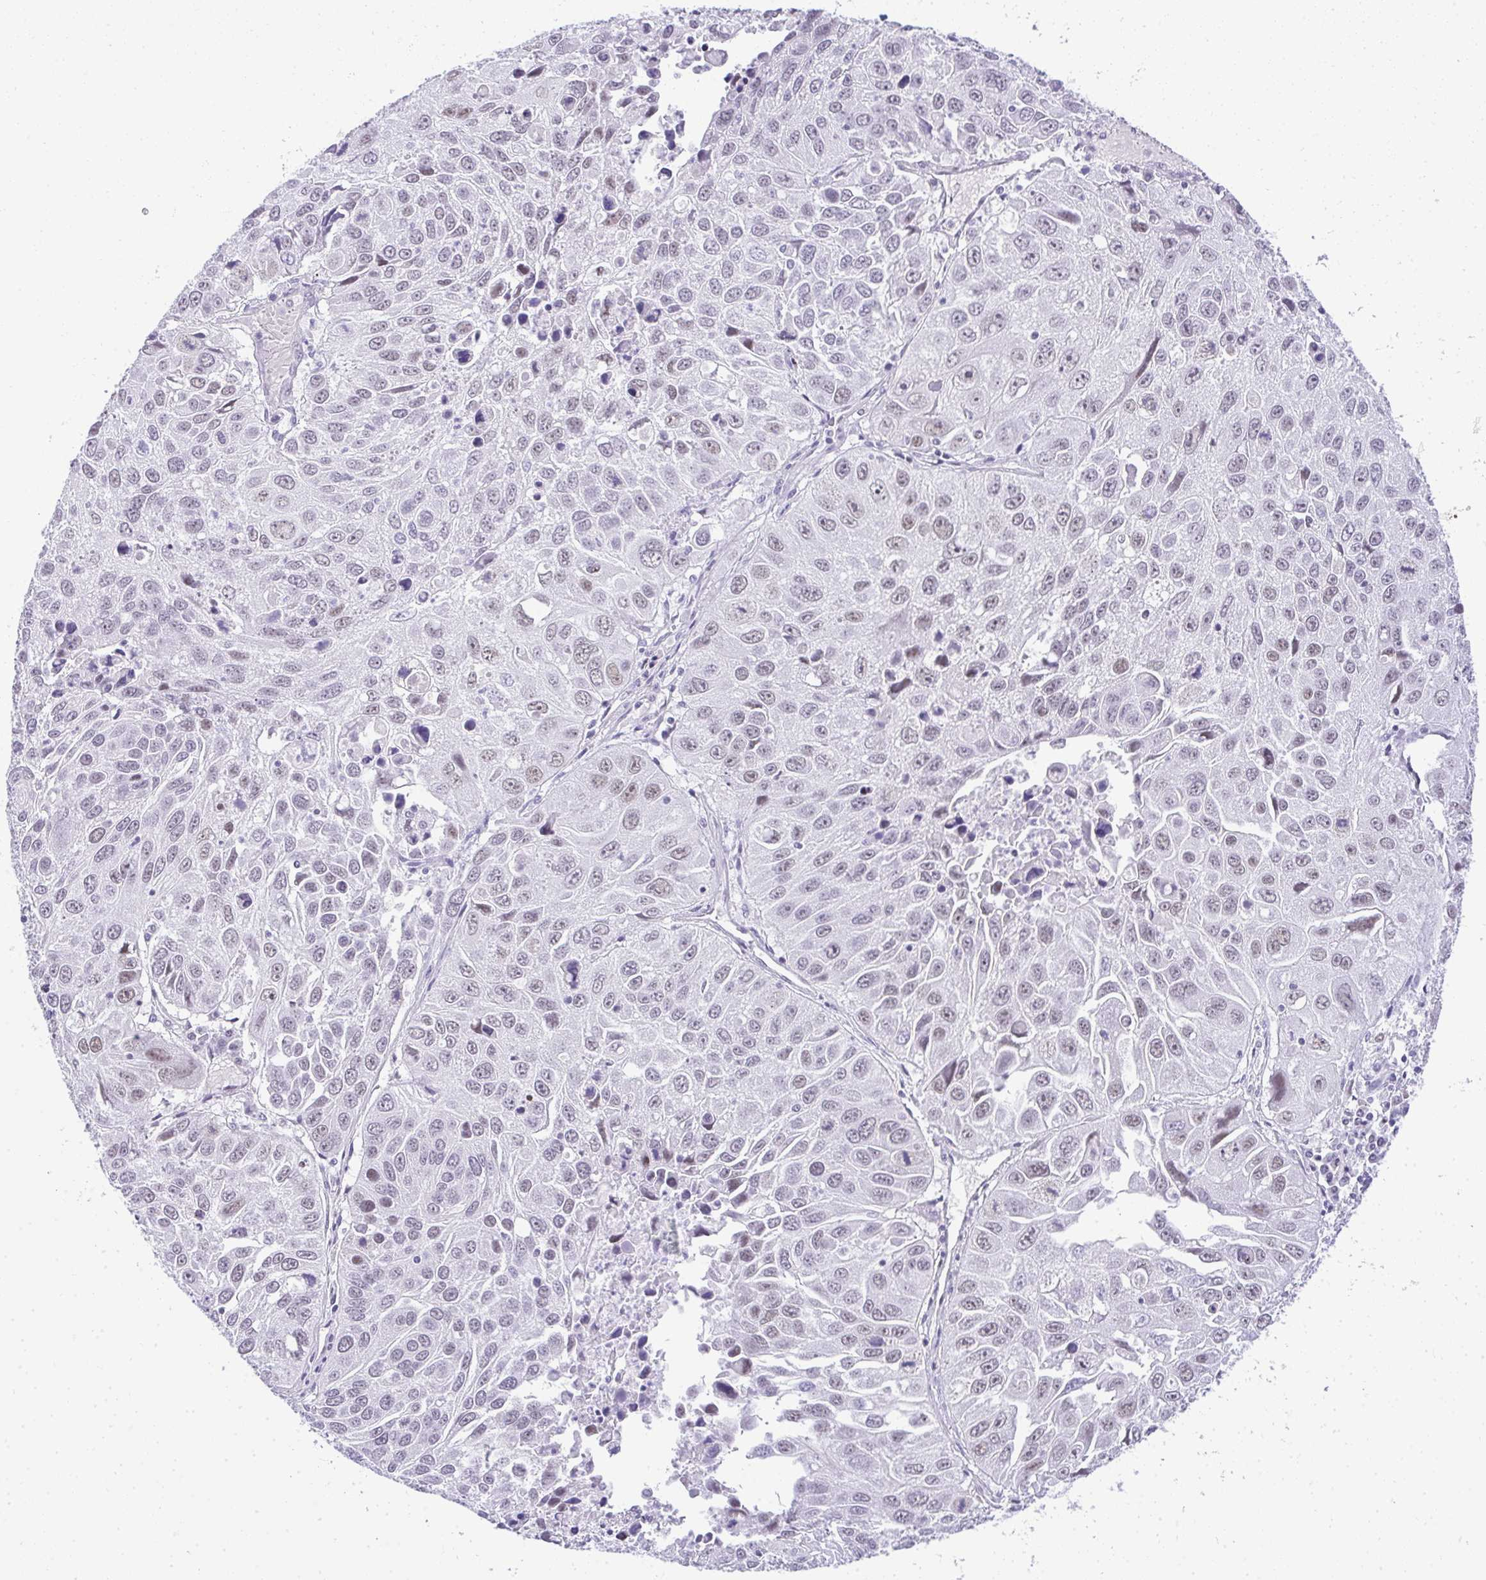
{"staining": {"intensity": "weak", "quantity": "25%-75%", "location": "nuclear"}, "tissue": "lung cancer", "cell_type": "Tumor cells", "image_type": "cancer", "snomed": [{"axis": "morphology", "description": "Squamous cell carcinoma, NOS"}, {"axis": "topography", "description": "Lung"}], "caption": "Immunohistochemistry (DAB) staining of human lung cancer displays weak nuclear protein expression in approximately 25%-75% of tumor cells.", "gene": "PLA2G1B", "patient": {"sex": "female", "age": 61}}